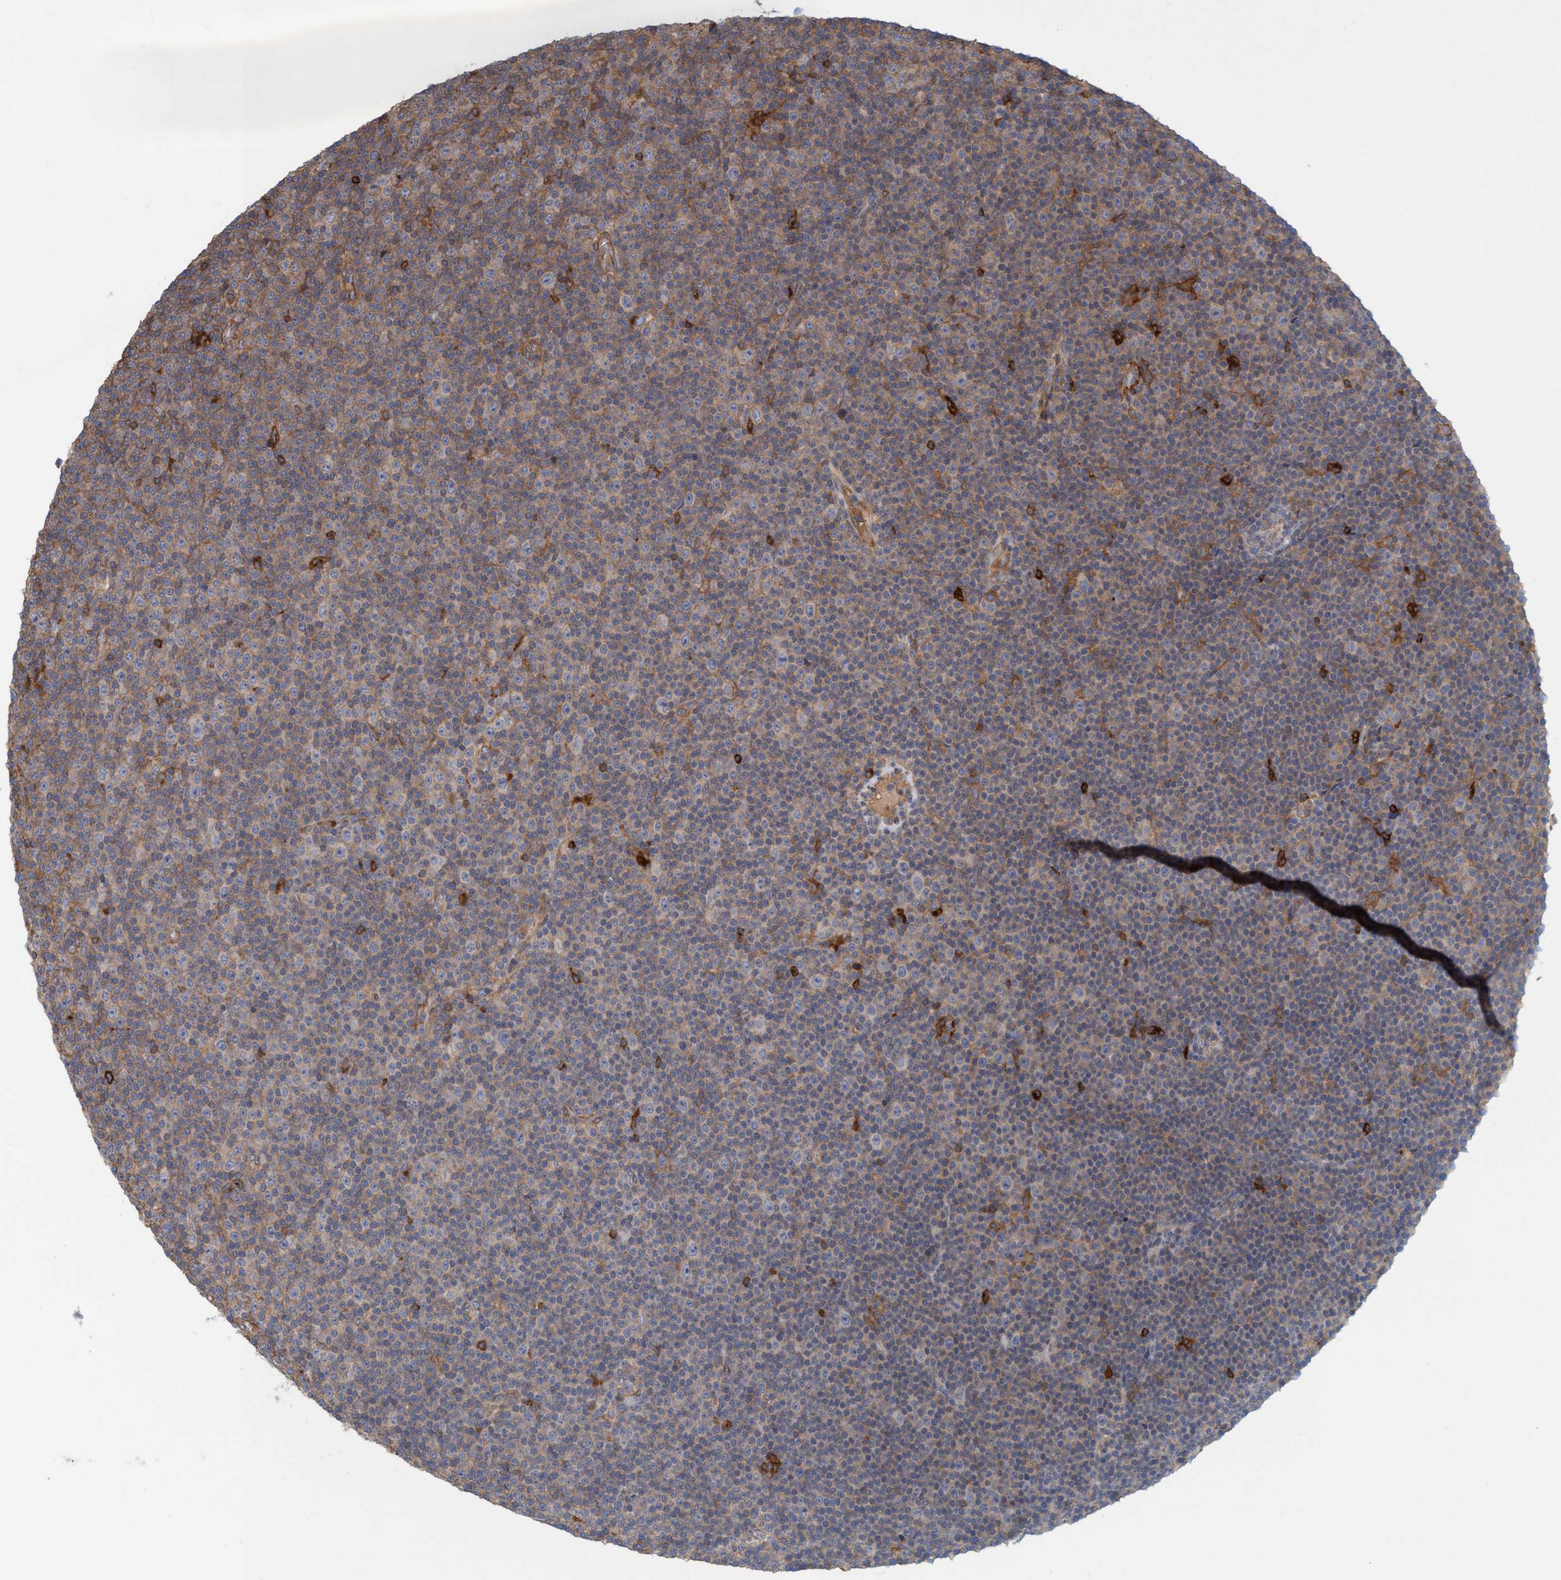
{"staining": {"intensity": "moderate", "quantity": "<25%", "location": "cytoplasmic/membranous"}, "tissue": "lymphoma", "cell_type": "Tumor cells", "image_type": "cancer", "snomed": [{"axis": "morphology", "description": "Malignant lymphoma, non-Hodgkin's type, Low grade"}, {"axis": "topography", "description": "Lymph node"}], "caption": "Low-grade malignant lymphoma, non-Hodgkin's type was stained to show a protein in brown. There is low levels of moderate cytoplasmic/membranous positivity in approximately <25% of tumor cells.", "gene": "SPECC1", "patient": {"sex": "female", "age": 67}}